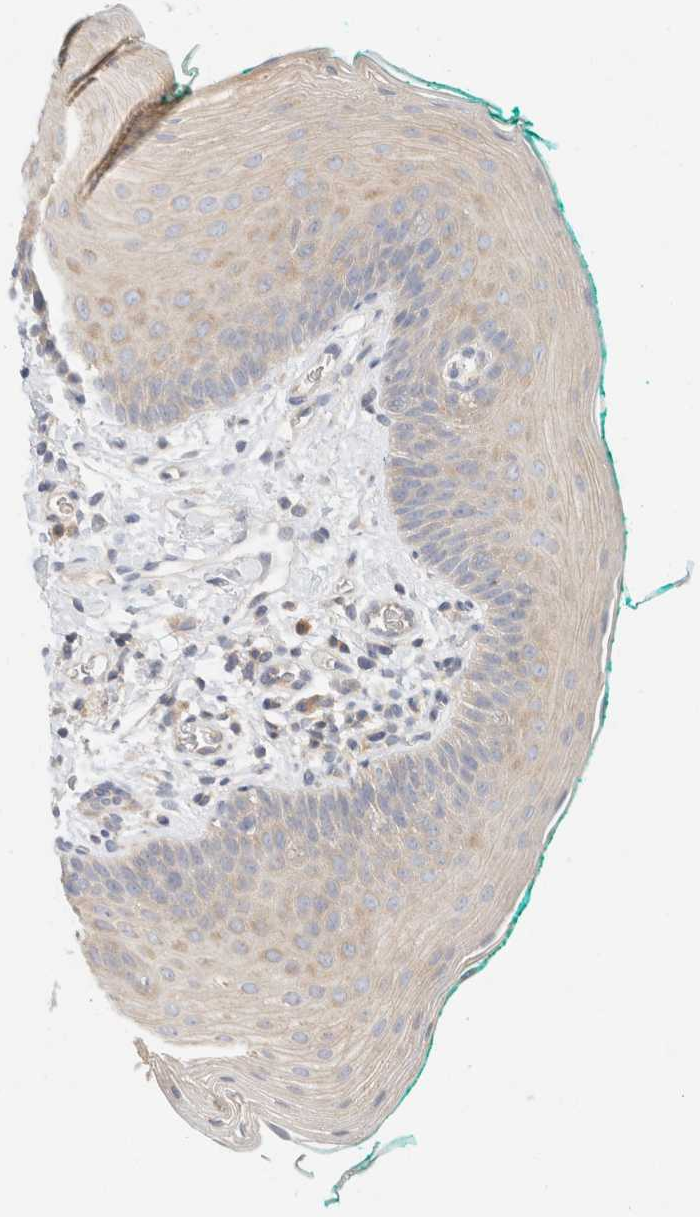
{"staining": {"intensity": "weak", "quantity": "<25%", "location": "cytoplasmic/membranous"}, "tissue": "oral mucosa", "cell_type": "Squamous epithelial cells", "image_type": "normal", "snomed": [{"axis": "morphology", "description": "Normal tissue, NOS"}, {"axis": "topography", "description": "Oral tissue"}], "caption": "Immunohistochemical staining of unremarkable oral mucosa reveals no significant positivity in squamous epithelial cells. (DAB IHC with hematoxylin counter stain).", "gene": "SH3GLB2", "patient": {"sex": "male", "age": 58}}